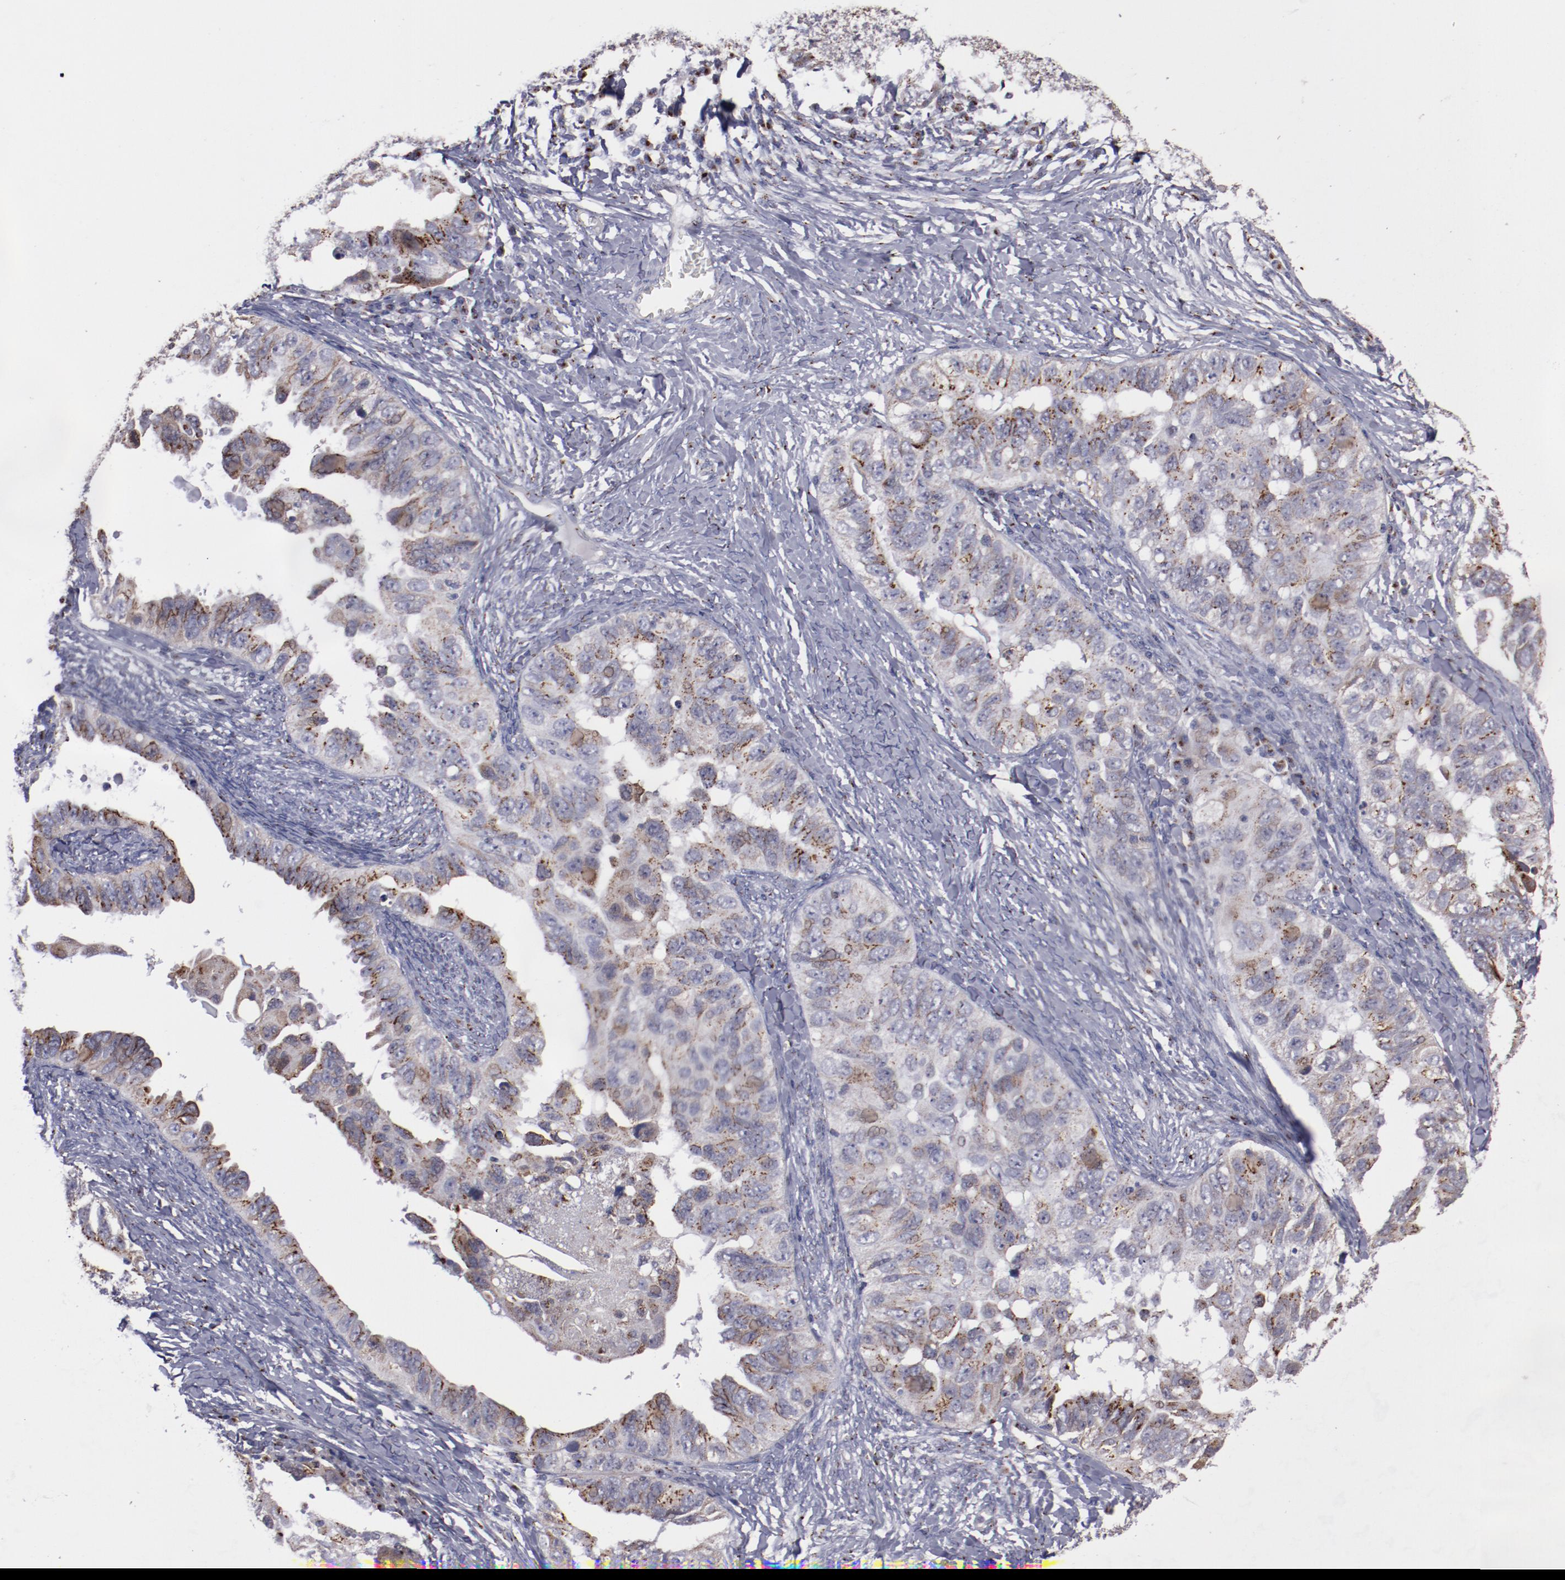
{"staining": {"intensity": "strong", "quantity": ">75%", "location": "cytoplasmic/membranous"}, "tissue": "ovarian cancer", "cell_type": "Tumor cells", "image_type": "cancer", "snomed": [{"axis": "morphology", "description": "Cystadenocarcinoma, serous, NOS"}, {"axis": "topography", "description": "Ovary"}], "caption": "Serous cystadenocarcinoma (ovarian) tissue reveals strong cytoplasmic/membranous positivity in approximately >75% of tumor cells, visualized by immunohistochemistry.", "gene": "GOLIM4", "patient": {"sex": "female", "age": 82}}